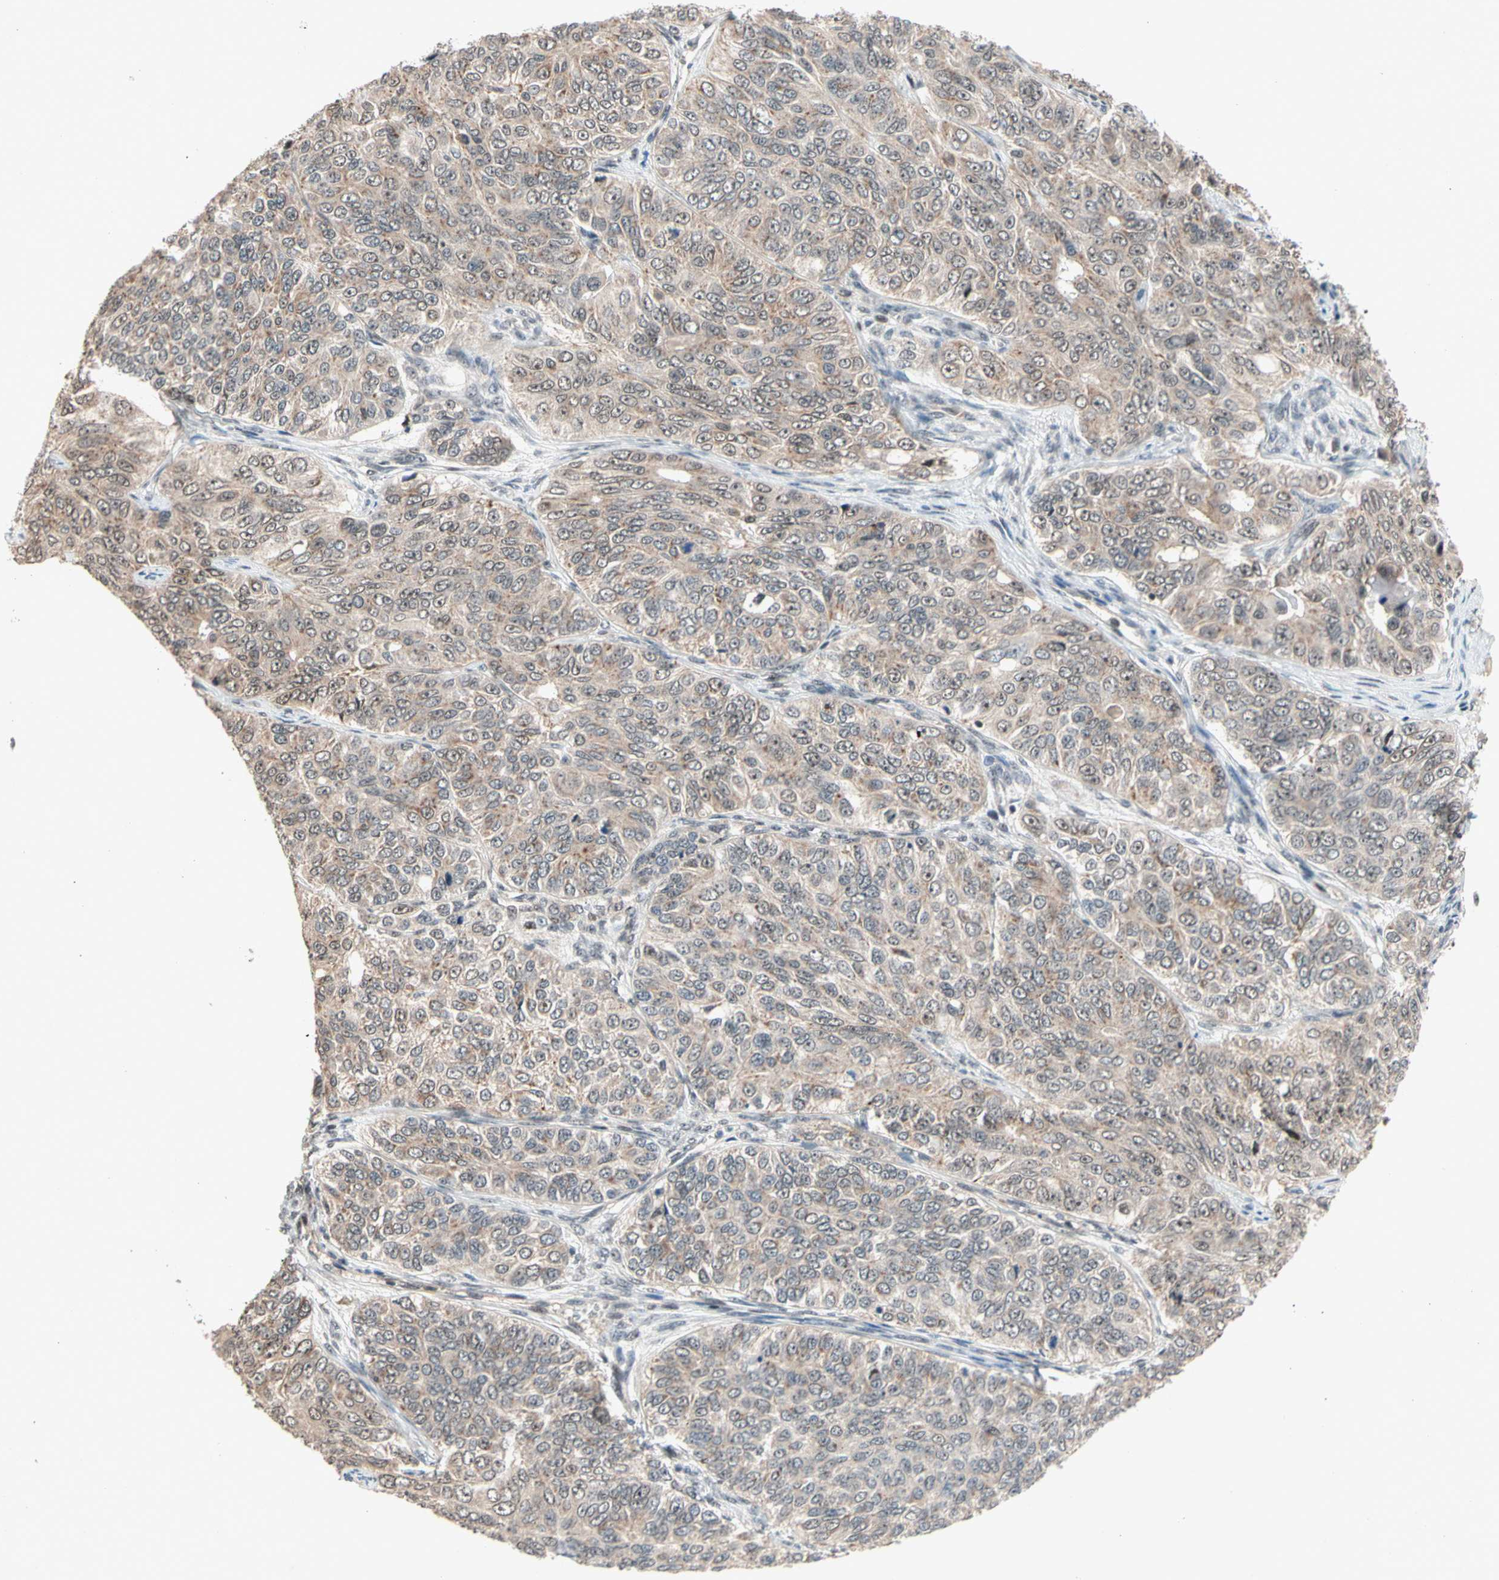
{"staining": {"intensity": "weak", "quantity": ">75%", "location": "cytoplasmic/membranous"}, "tissue": "ovarian cancer", "cell_type": "Tumor cells", "image_type": "cancer", "snomed": [{"axis": "morphology", "description": "Carcinoma, endometroid"}, {"axis": "topography", "description": "Ovary"}], "caption": "Tumor cells demonstrate low levels of weak cytoplasmic/membranous positivity in about >75% of cells in human ovarian endometroid carcinoma.", "gene": "NGEF", "patient": {"sex": "female", "age": 51}}